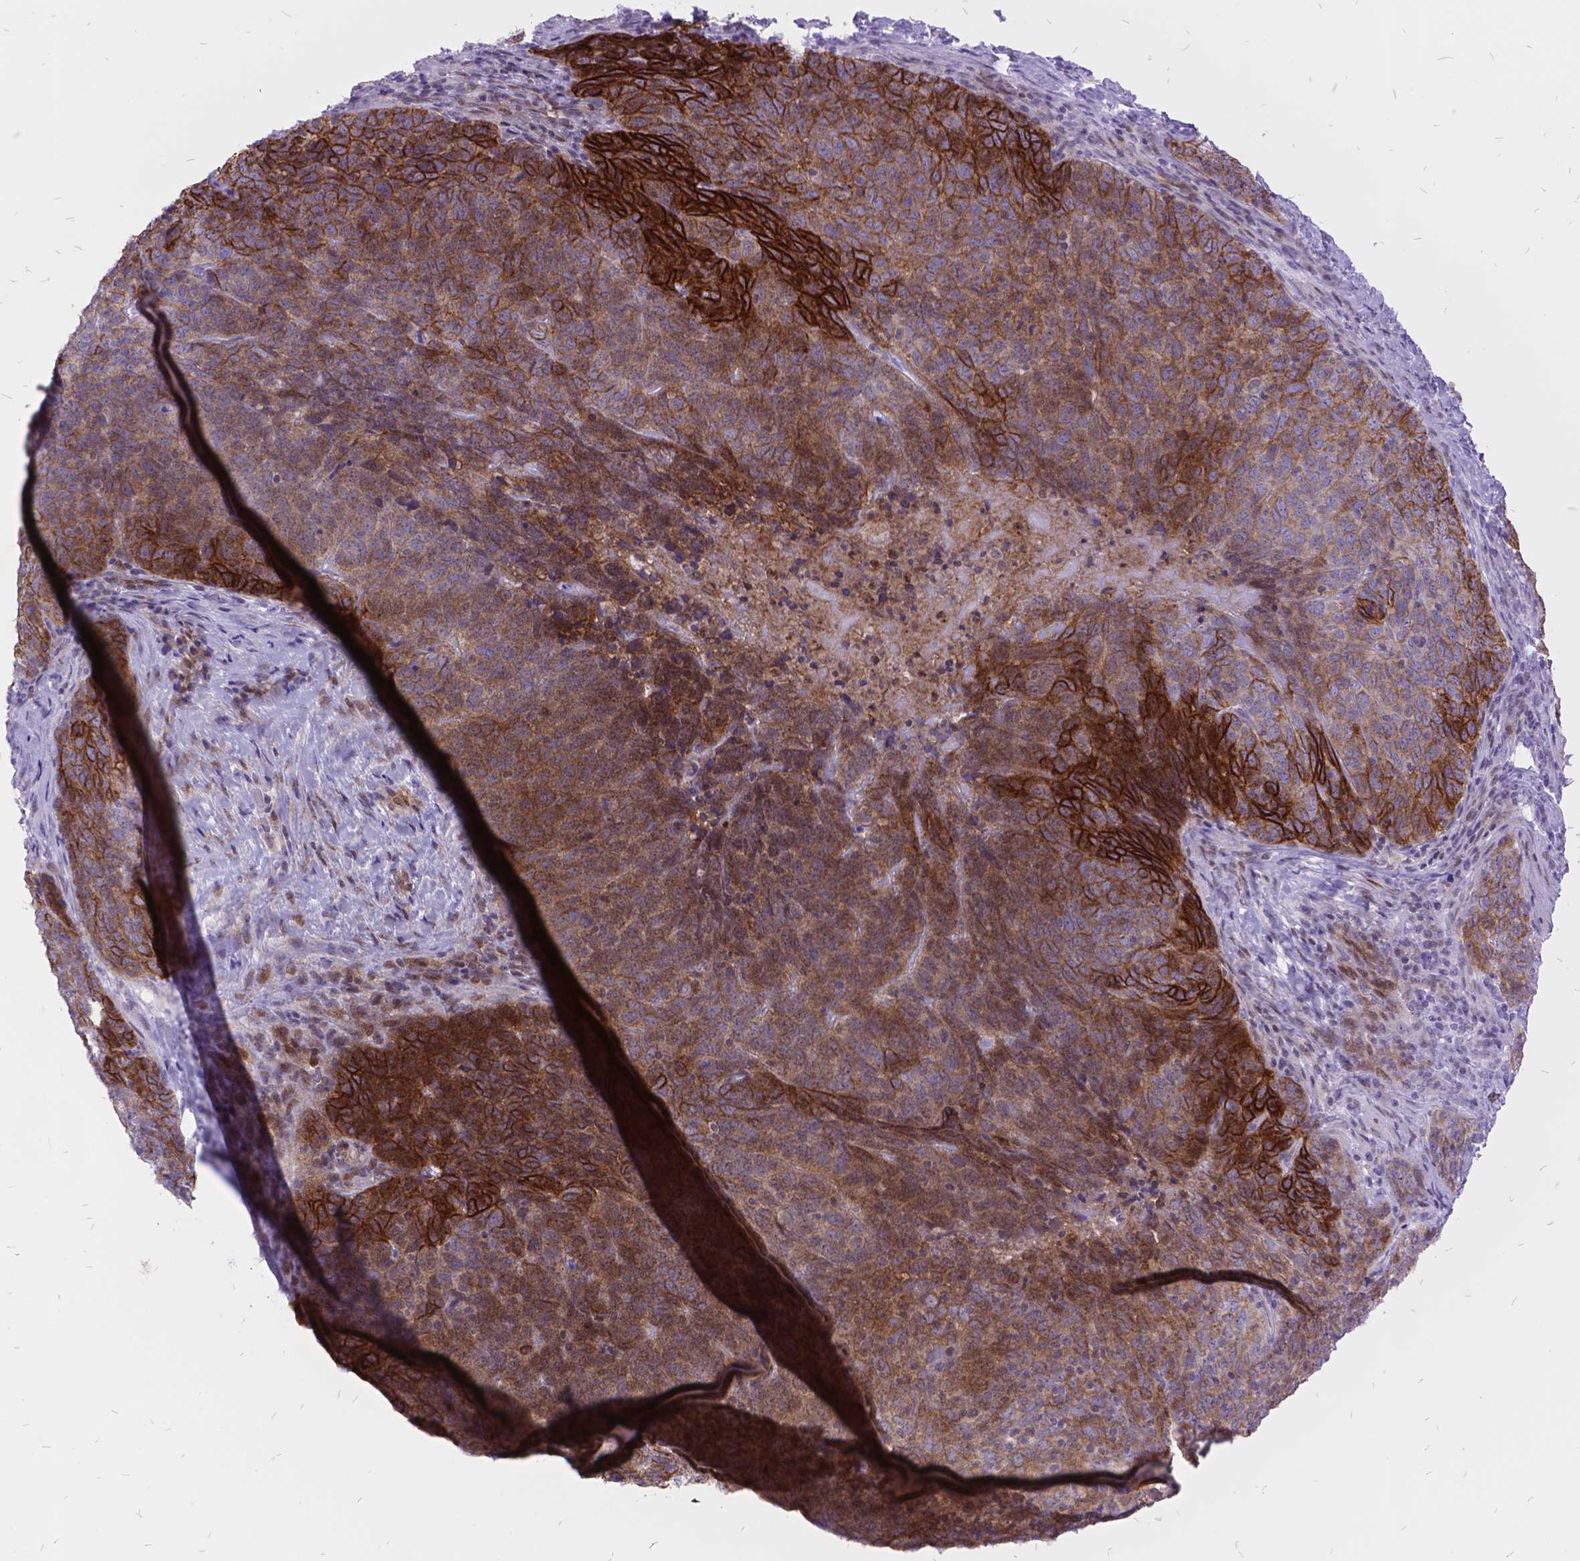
{"staining": {"intensity": "moderate", "quantity": ">75%", "location": "cytoplasmic/membranous"}, "tissue": "skin cancer", "cell_type": "Tumor cells", "image_type": "cancer", "snomed": [{"axis": "morphology", "description": "Squamous cell carcinoma, NOS"}, {"axis": "topography", "description": "Skin"}, {"axis": "topography", "description": "Anal"}], "caption": "Squamous cell carcinoma (skin) was stained to show a protein in brown. There is medium levels of moderate cytoplasmic/membranous expression in about >75% of tumor cells.", "gene": "ITGB6", "patient": {"sex": "female", "age": 51}}